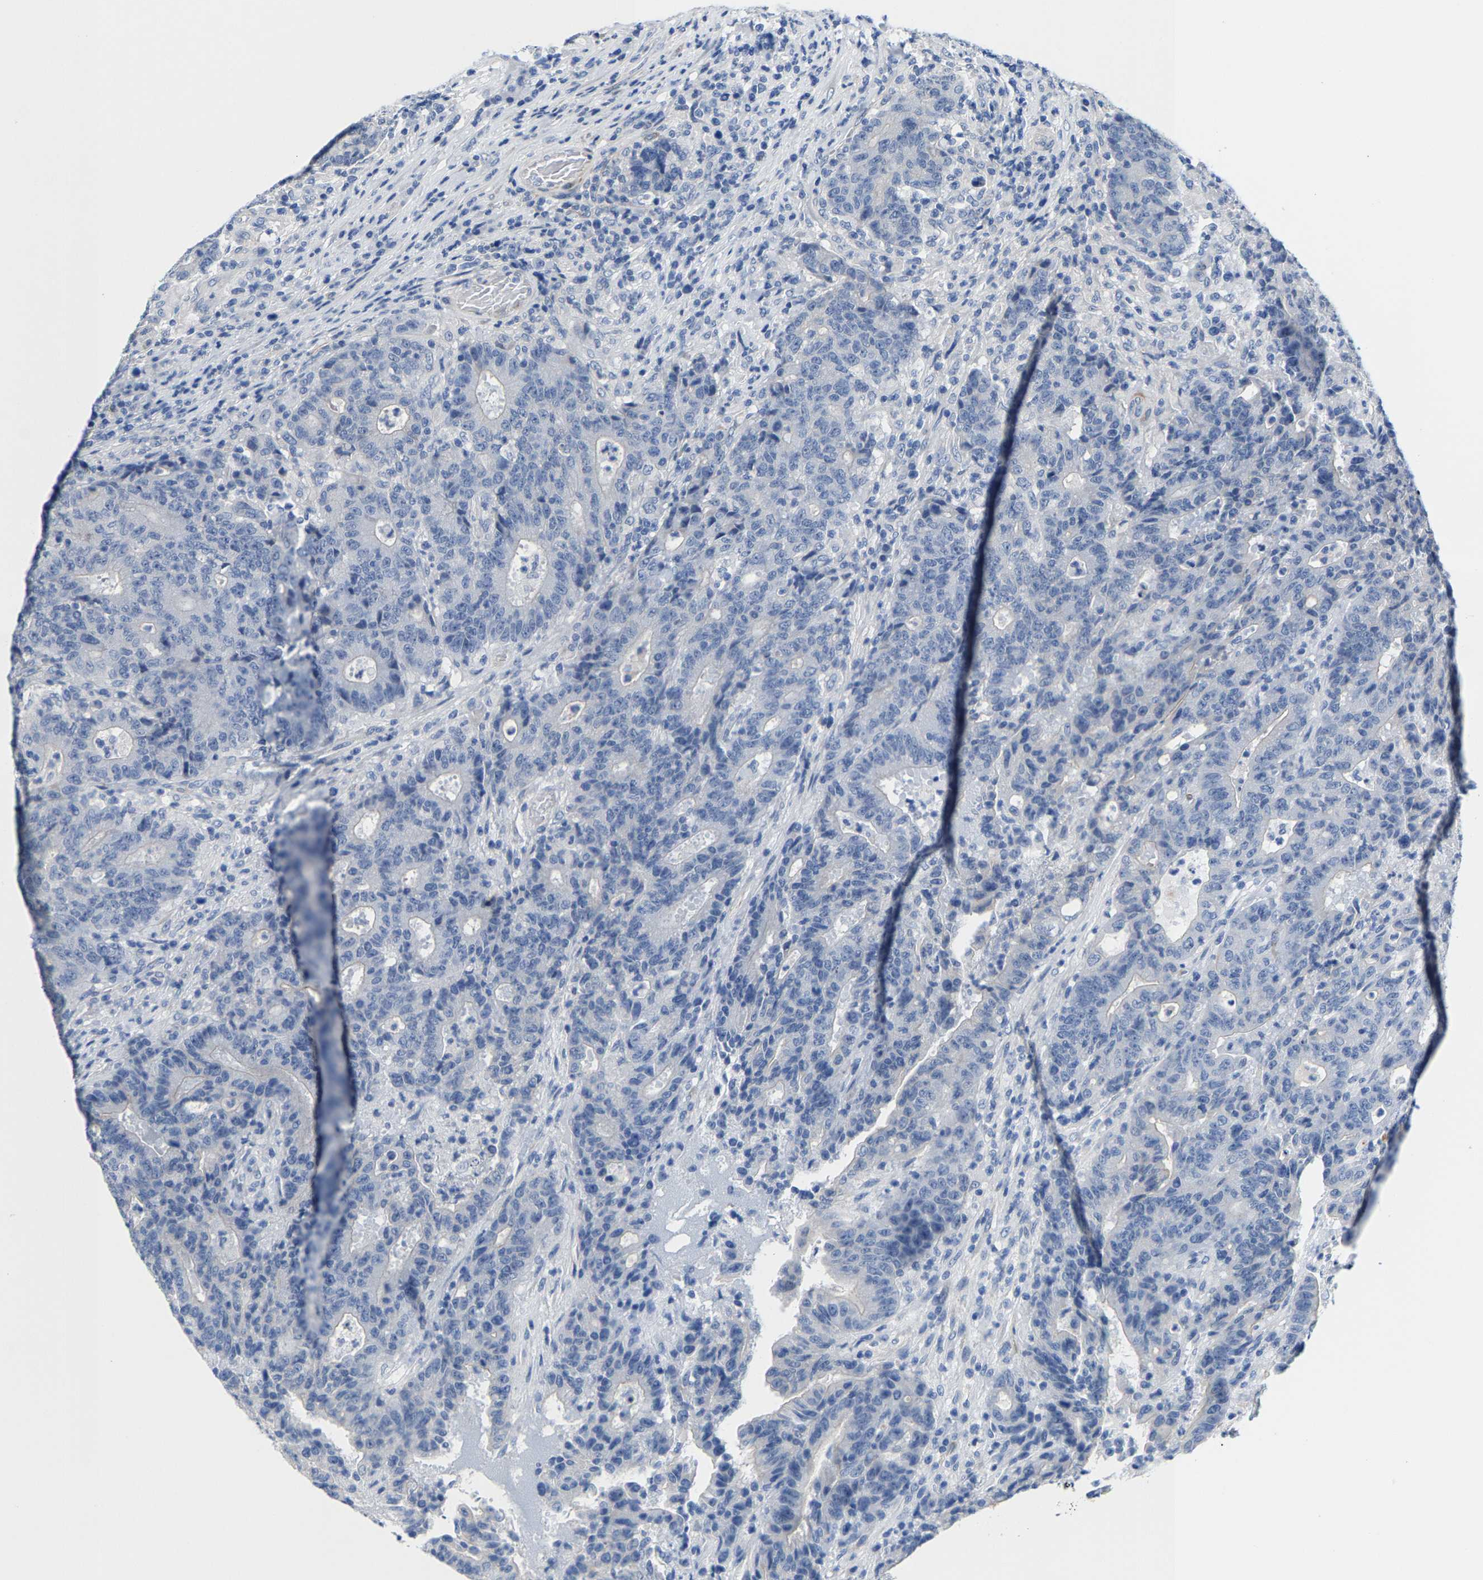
{"staining": {"intensity": "negative", "quantity": "none", "location": "none"}, "tissue": "colorectal cancer", "cell_type": "Tumor cells", "image_type": "cancer", "snomed": [{"axis": "morphology", "description": "Adenocarcinoma, NOS"}, {"axis": "topography", "description": "Colon"}], "caption": "Tumor cells show no significant protein positivity in colorectal cancer.", "gene": "DSCAM", "patient": {"sex": "female", "age": 75}}